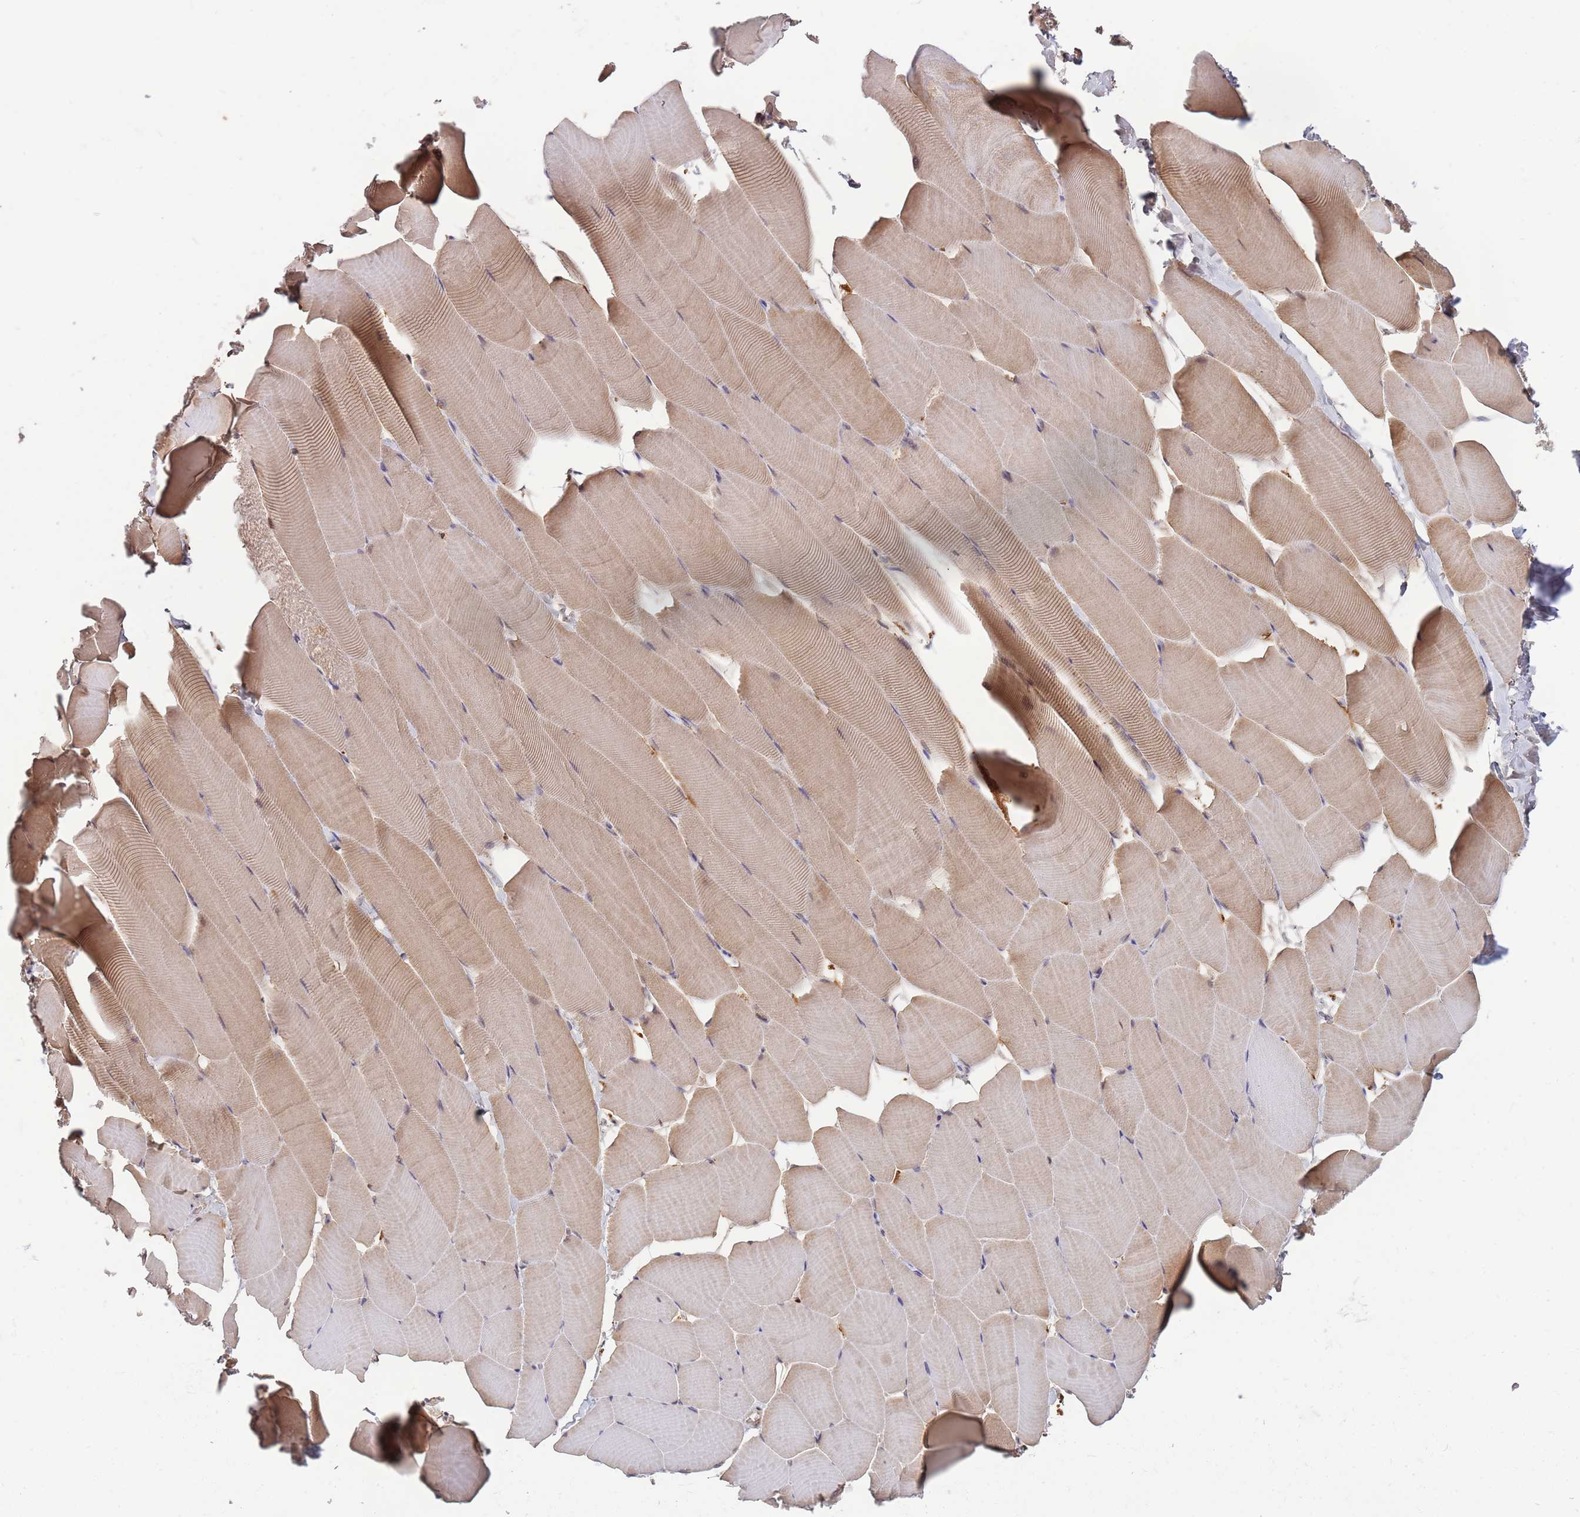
{"staining": {"intensity": "moderate", "quantity": ">75%", "location": "cytoplasmic/membranous,nuclear"}, "tissue": "skeletal muscle", "cell_type": "Myocytes", "image_type": "normal", "snomed": [{"axis": "morphology", "description": "Normal tissue, NOS"}, {"axis": "topography", "description": "Skeletal muscle"}], "caption": "An immunohistochemistry (IHC) photomicrograph of normal tissue is shown. Protein staining in brown highlights moderate cytoplasmic/membranous,nuclear positivity in skeletal muscle within myocytes. (Brightfield microscopy of DAB IHC at high magnification).", "gene": "SALL1", "patient": {"sex": "male", "age": 25}}